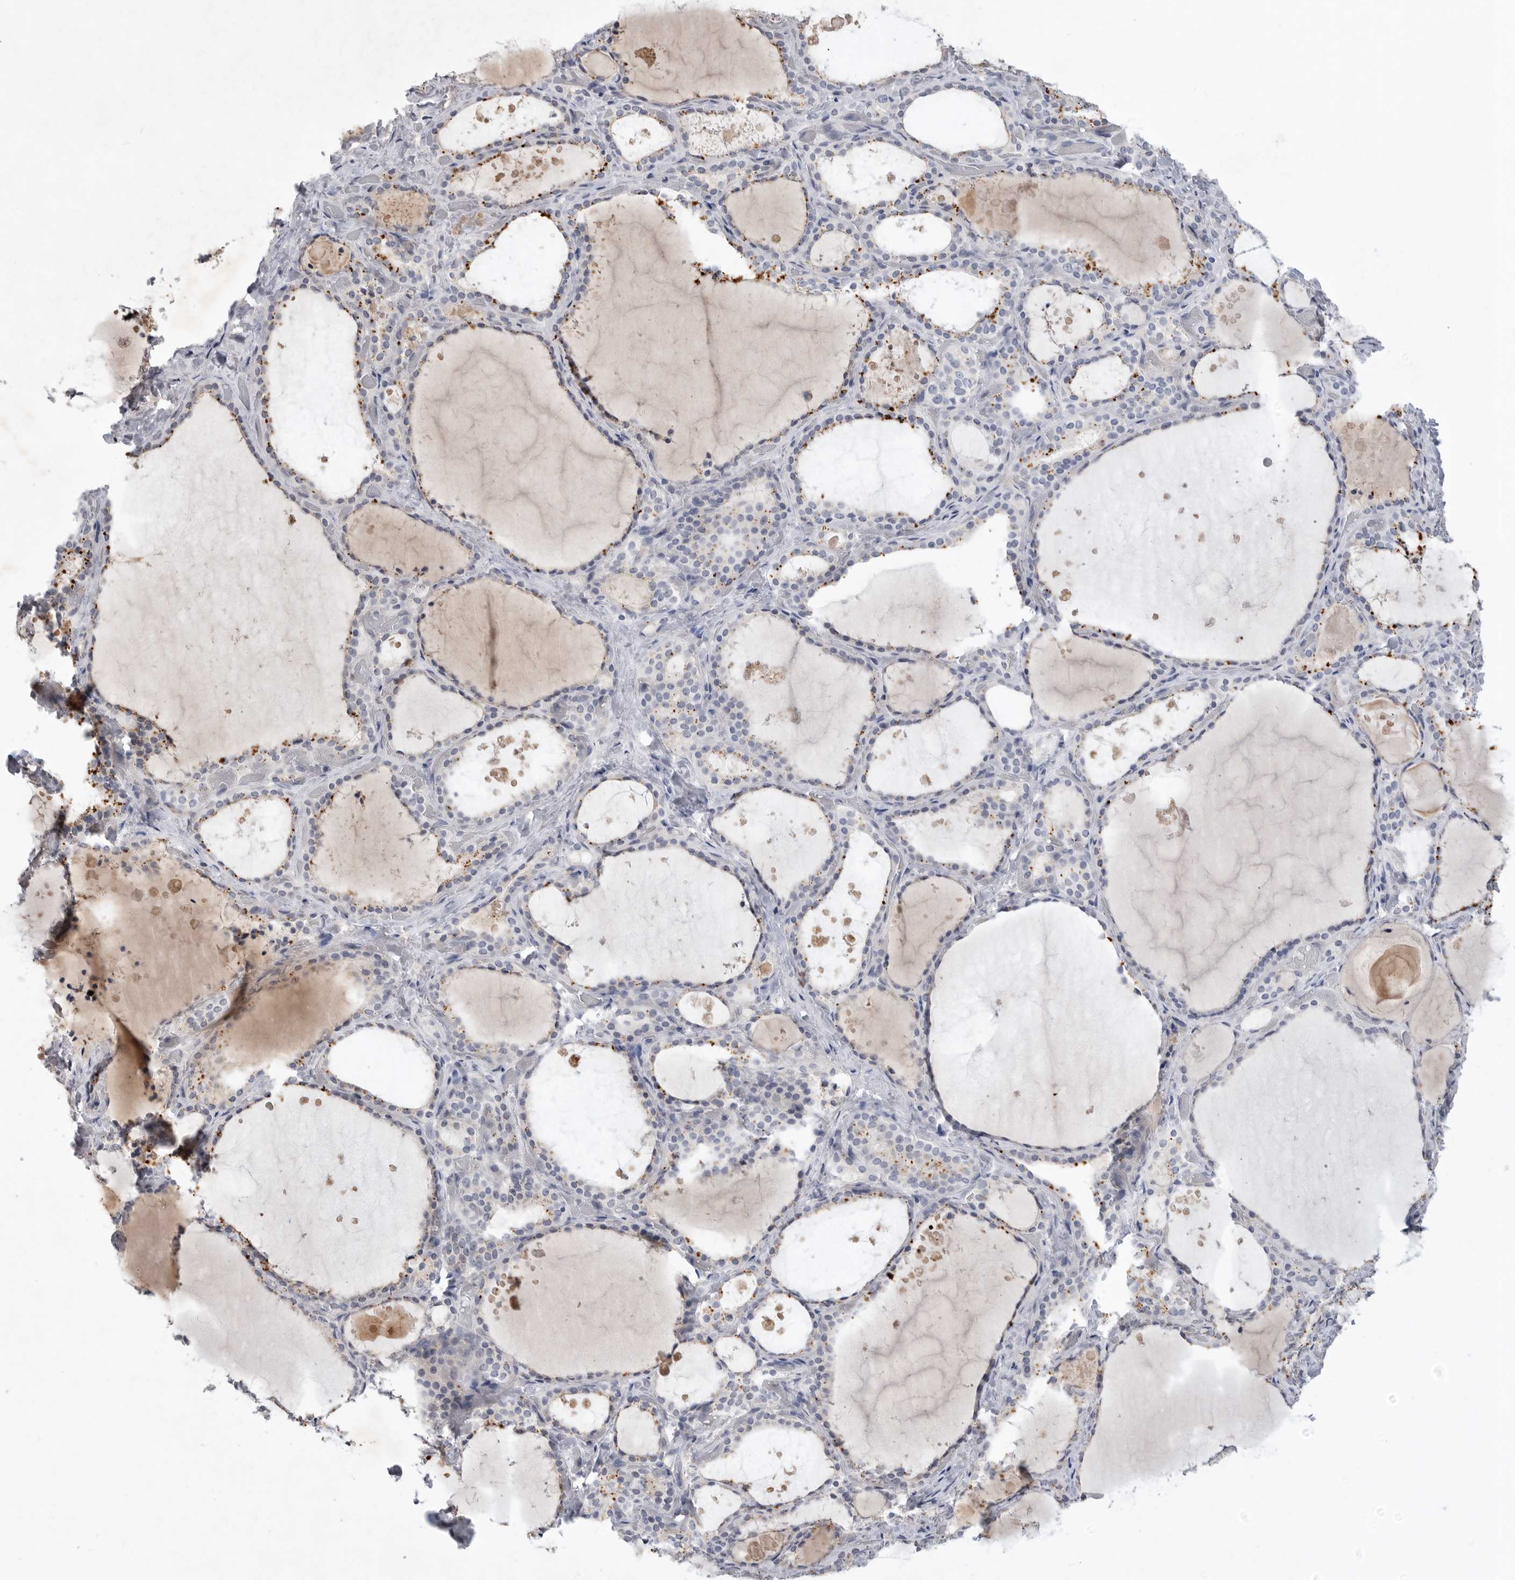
{"staining": {"intensity": "moderate", "quantity": "<25%", "location": "cytoplasmic/membranous"}, "tissue": "thyroid gland", "cell_type": "Glandular cells", "image_type": "normal", "snomed": [{"axis": "morphology", "description": "Normal tissue, NOS"}, {"axis": "topography", "description": "Thyroid gland"}], "caption": "Immunohistochemistry histopathology image of unremarkable thyroid gland: thyroid gland stained using IHC displays low levels of moderate protein expression localized specifically in the cytoplasmic/membranous of glandular cells, appearing as a cytoplasmic/membranous brown color.", "gene": "ITGAD", "patient": {"sex": "female", "age": 44}}